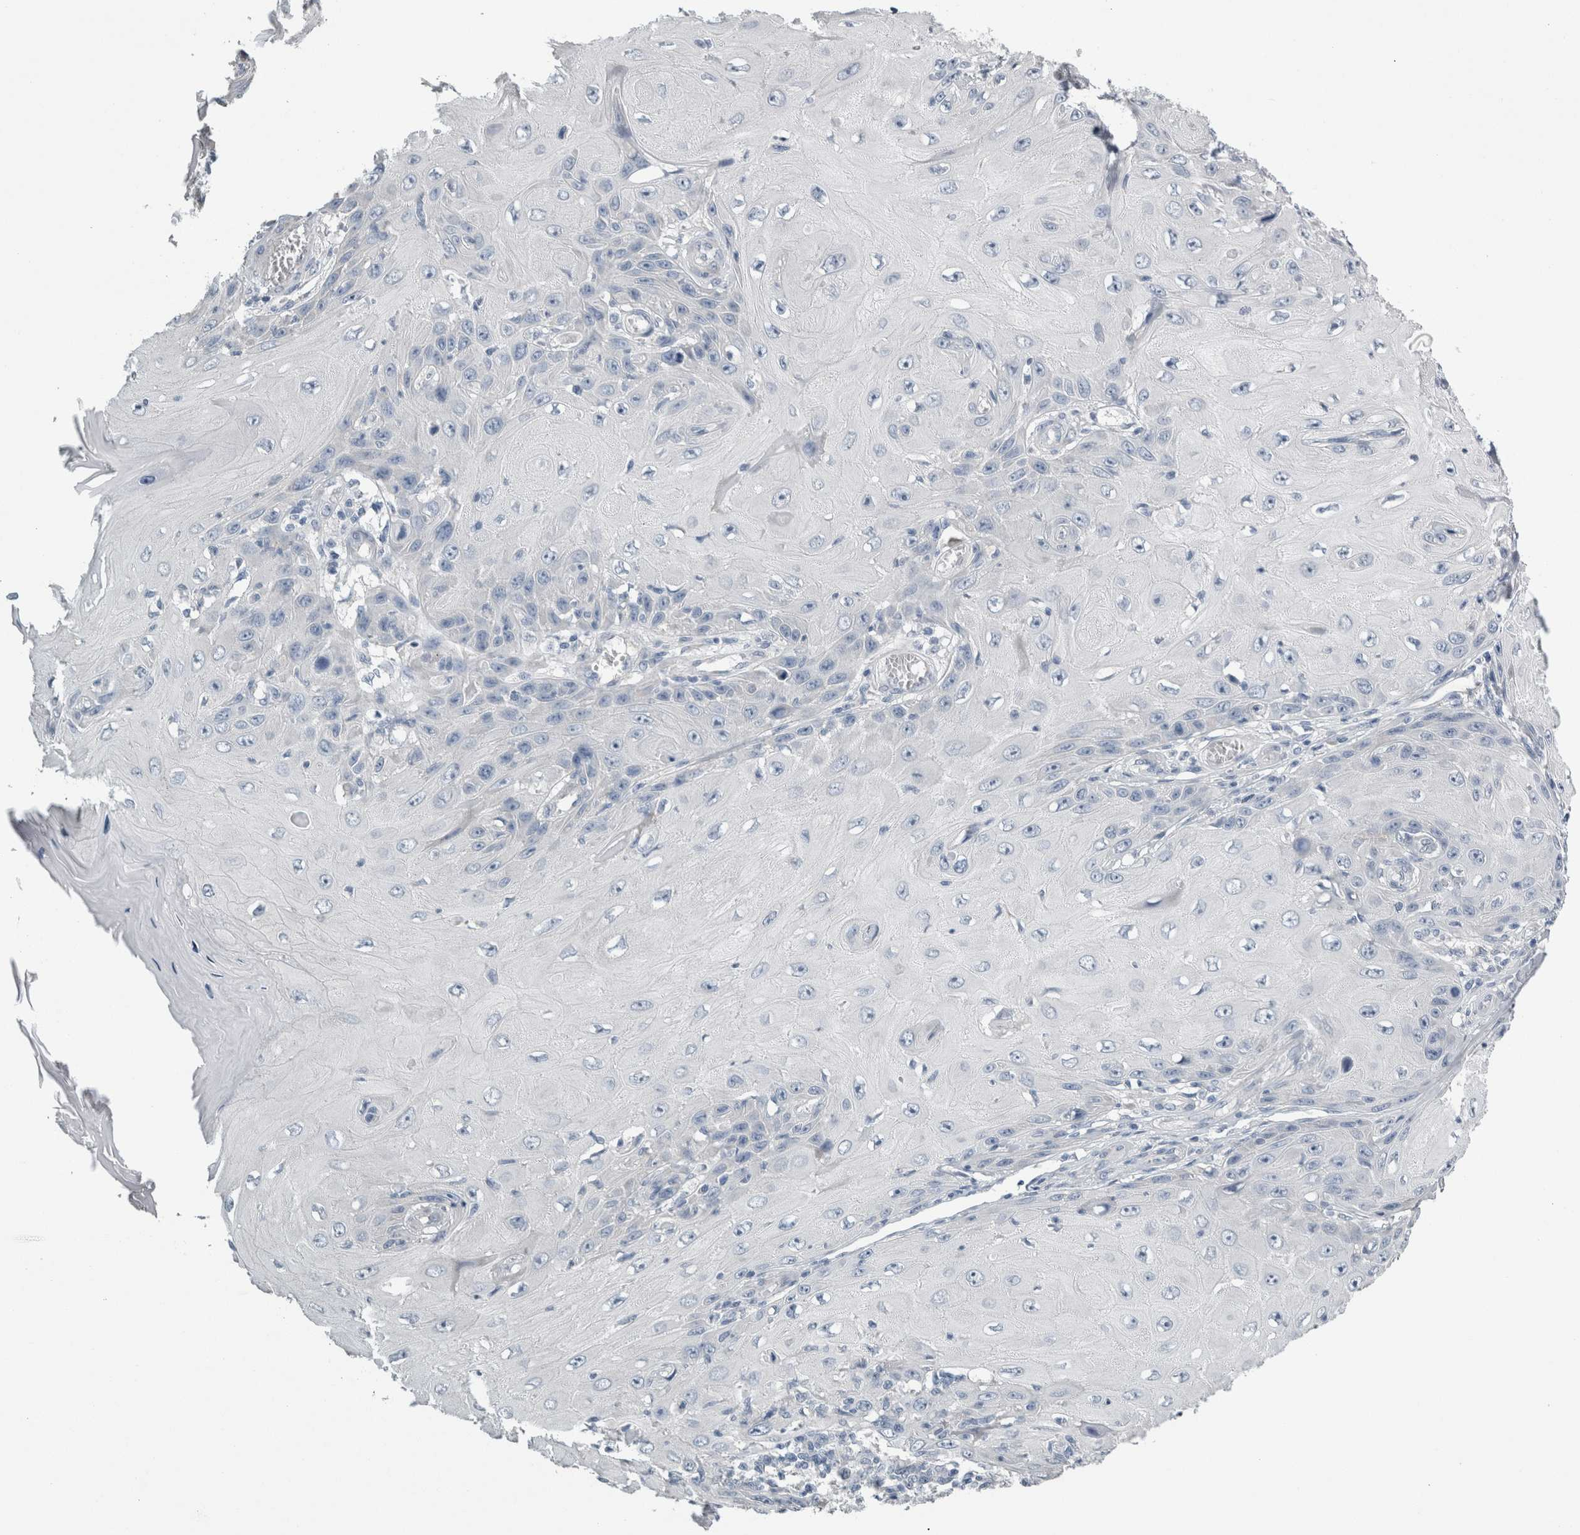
{"staining": {"intensity": "negative", "quantity": "none", "location": "none"}, "tissue": "skin cancer", "cell_type": "Tumor cells", "image_type": "cancer", "snomed": [{"axis": "morphology", "description": "Squamous cell carcinoma, NOS"}, {"axis": "topography", "description": "Skin"}], "caption": "Immunohistochemistry photomicrograph of neoplastic tissue: human skin cancer (squamous cell carcinoma) stained with DAB (3,3'-diaminobenzidine) displays no significant protein positivity in tumor cells.", "gene": "NEFM", "patient": {"sex": "female", "age": 73}}